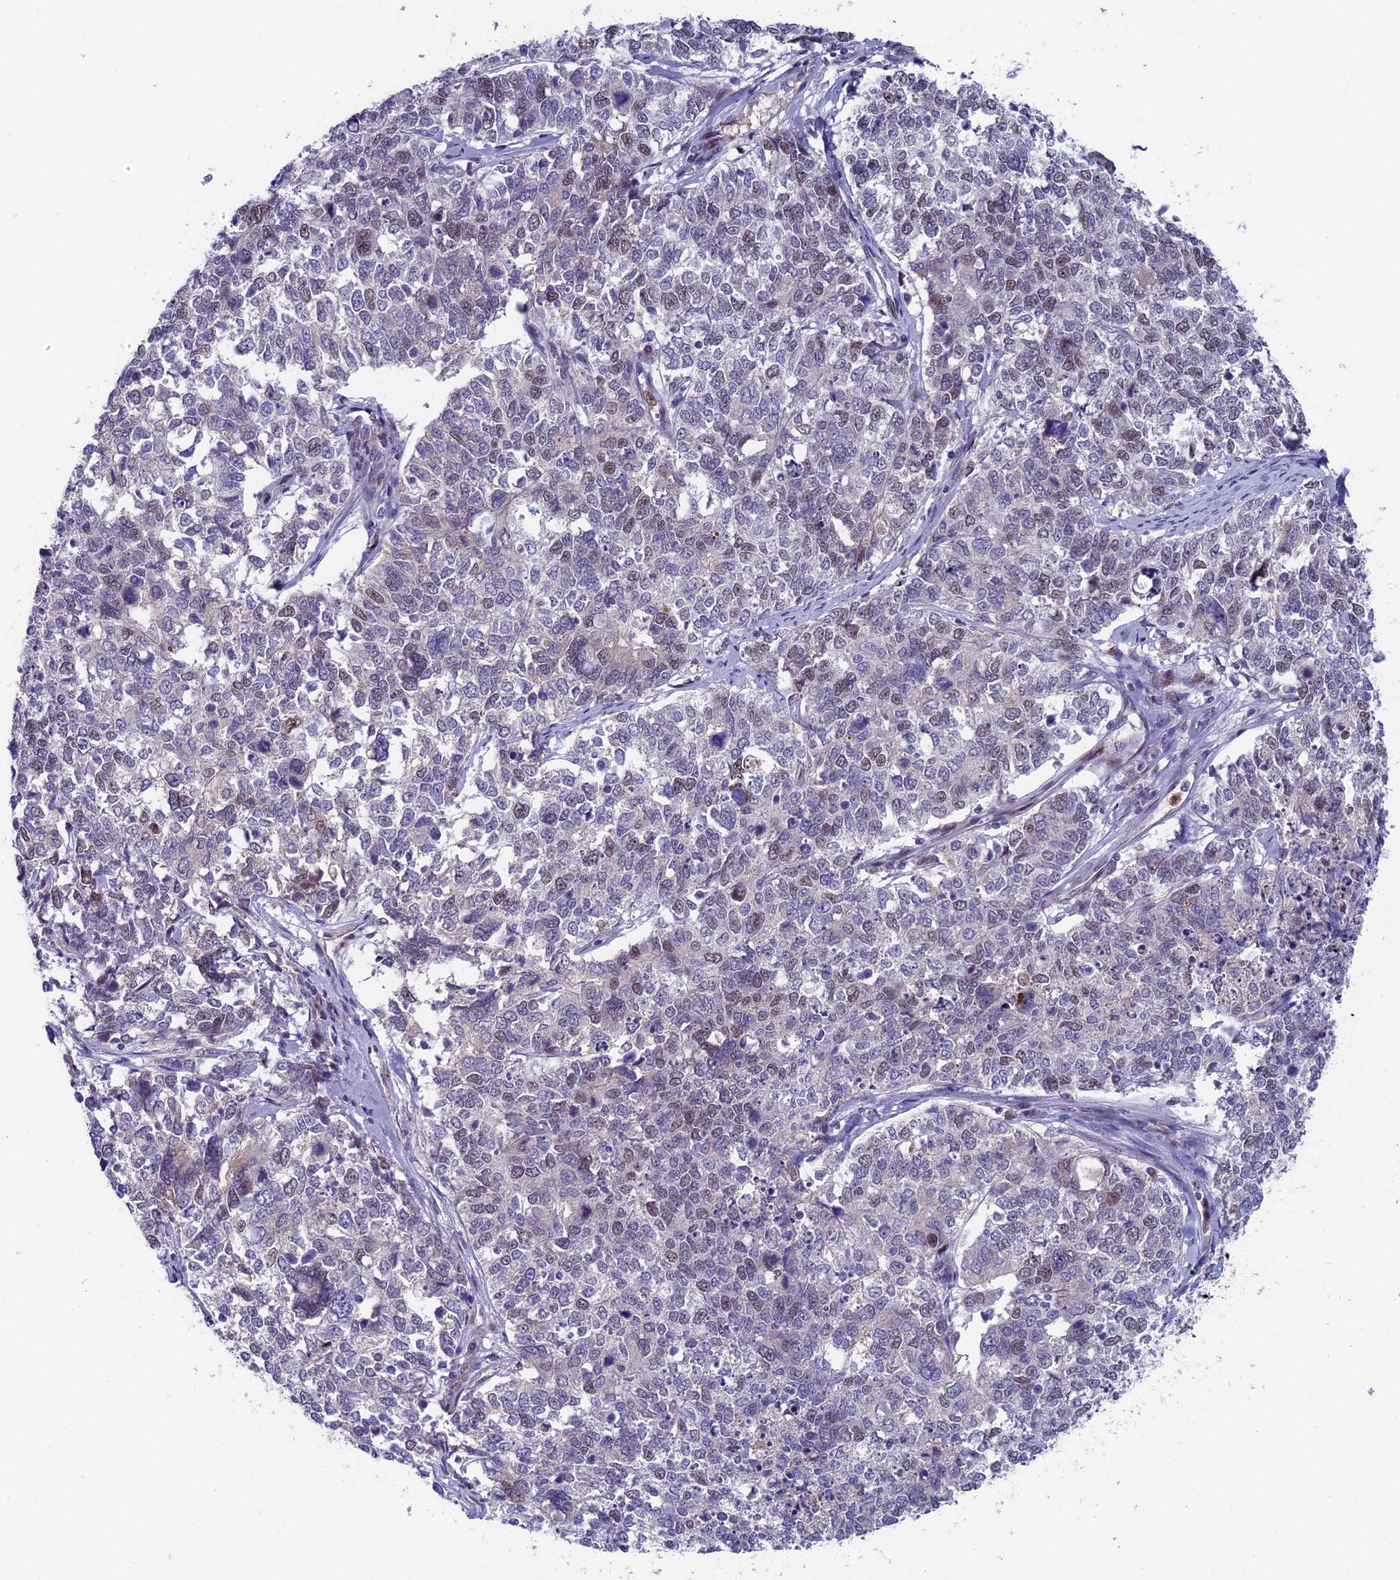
{"staining": {"intensity": "weak", "quantity": "<25%", "location": "nuclear"}, "tissue": "cervical cancer", "cell_type": "Tumor cells", "image_type": "cancer", "snomed": [{"axis": "morphology", "description": "Squamous cell carcinoma, NOS"}, {"axis": "topography", "description": "Cervix"}], "caption": "Tumor cells show no significant expression in cervical squamous cell carcinoma.", "gene": "LIG1", "patient": {"sex": "female", "age": 63}}